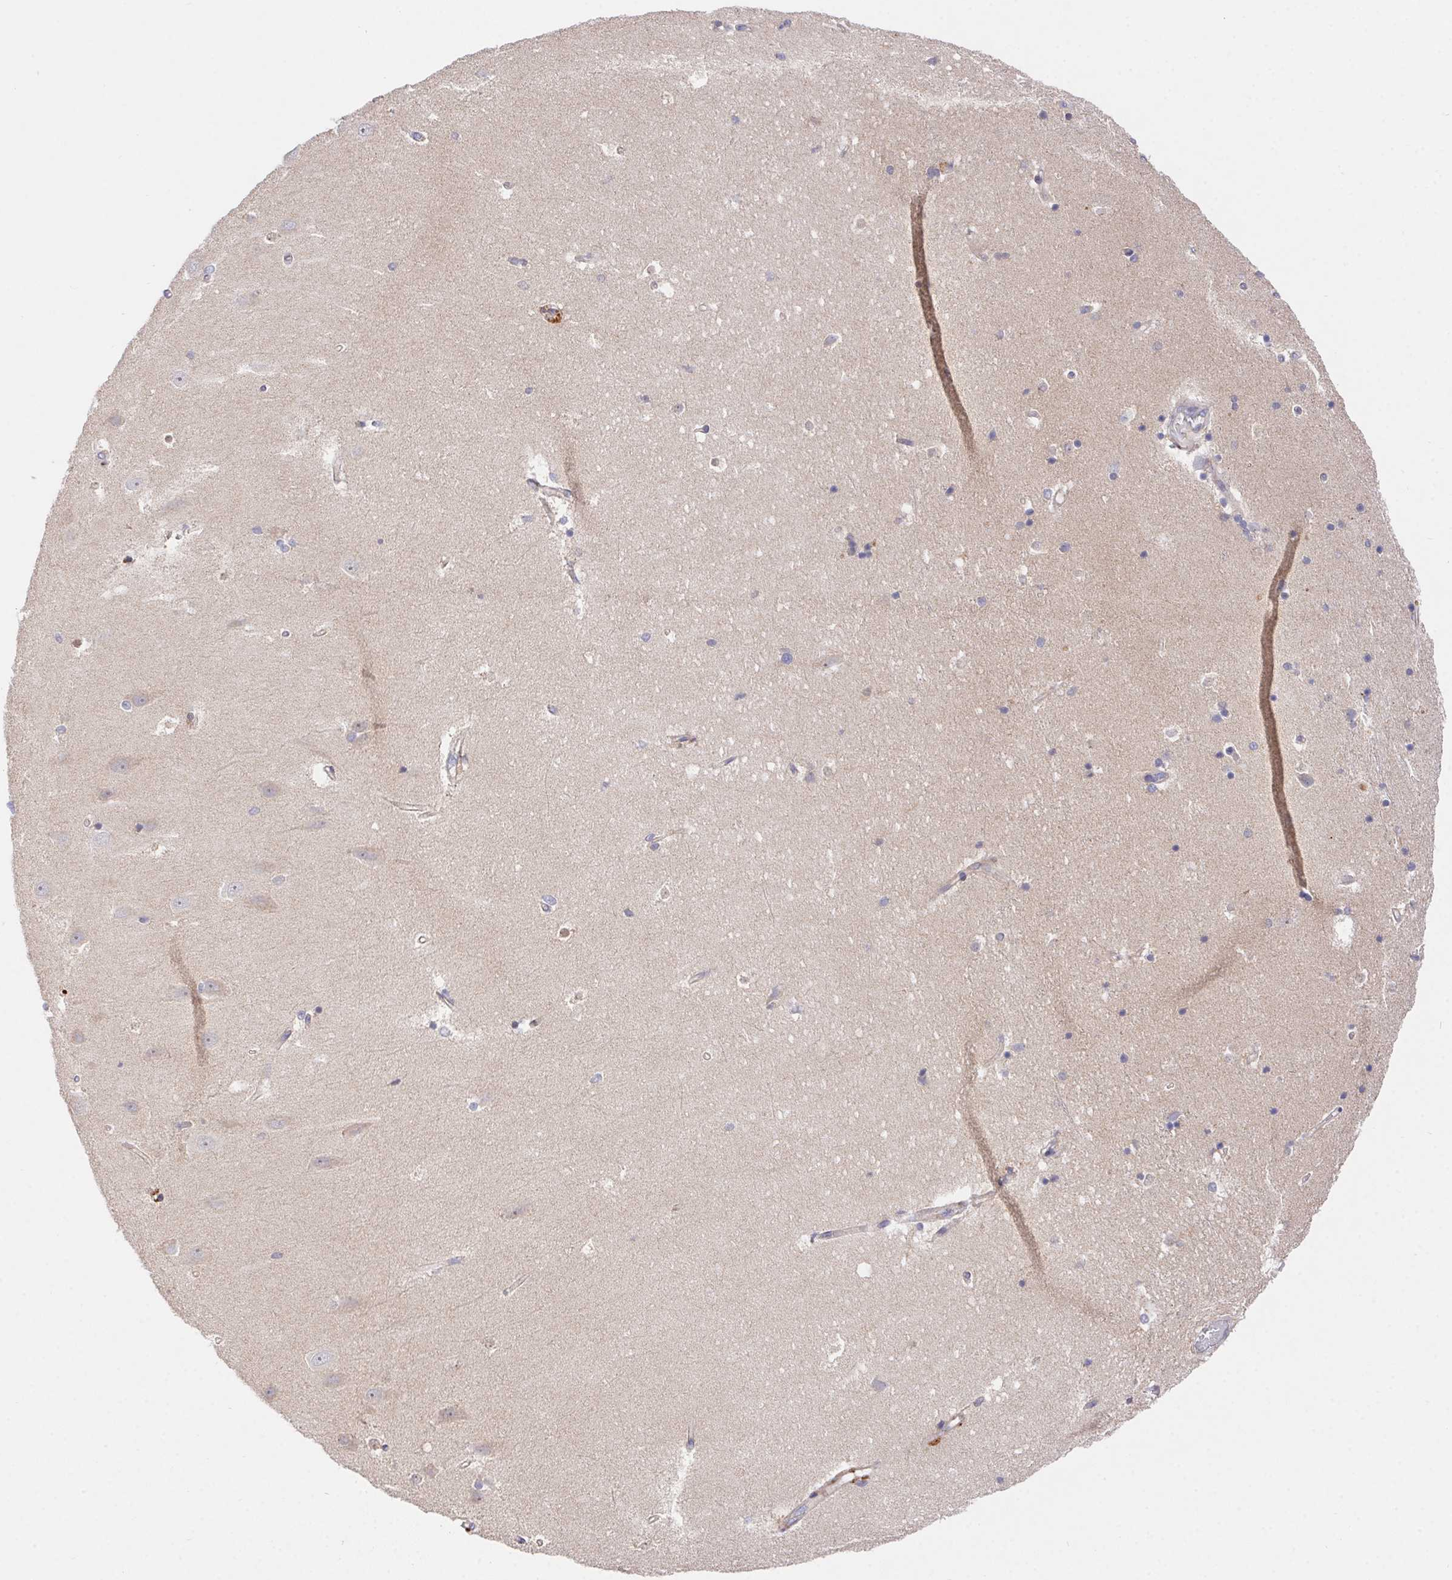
{"staining": {"intensity": "negative", "quantity": "none", "location": "none"}, "tissue": "hippocampus", "cell_type": "Glial cells", "image_type": "normal", "snomed": [{"axis": "morphology", "description": "Normal tissue, NOS"}, {"axis": "topography", "description": "Hippocampus"}], "caption": "This photomicrograph is of normal hippocampus stained with immunohistochemistry (IHC) to label a protein in brown with the nuclei are counter-stained blue. There is no staining in glial cells.", "gene": "FAM241A", "patient": {"sex": "male", "age": 63}}